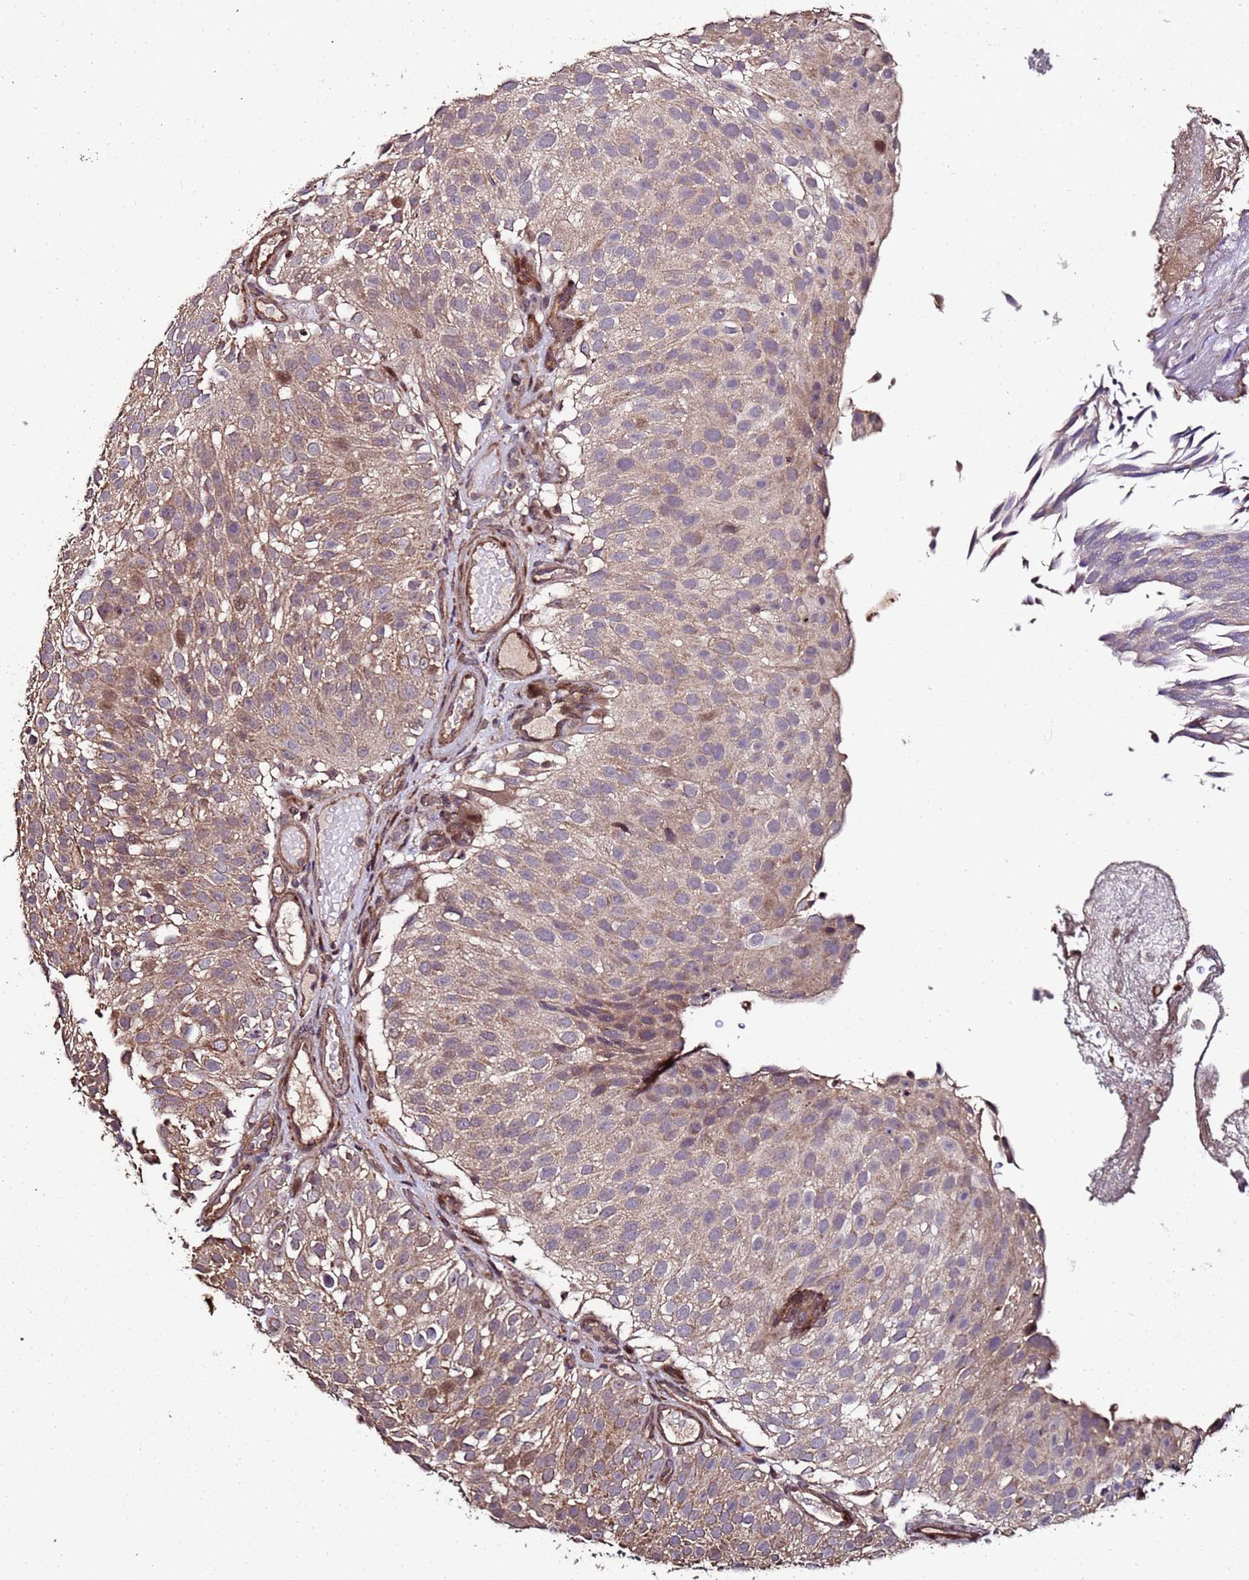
{"staining": {"intensity": "weak", "quantity": ">75%", "location": "cytoplasmic/membranous"}, "tissue": "urothelial cancer", "cell_type": "Tumor cells", "image_type": "cancer", "snomed": [{"axis": "morphology", "description": "Urothelial carcinoma, Low grade"}, {"axis": "topography", "description": "Urinary bladder"}], "caption": "Weak cytoplasmic/membranous positivity is appreciated in about >75% of tumor cells in low-grade urothelial carcinoma.", "gene": "PRODH", "patient": {"sex": "male", "age": 78}}